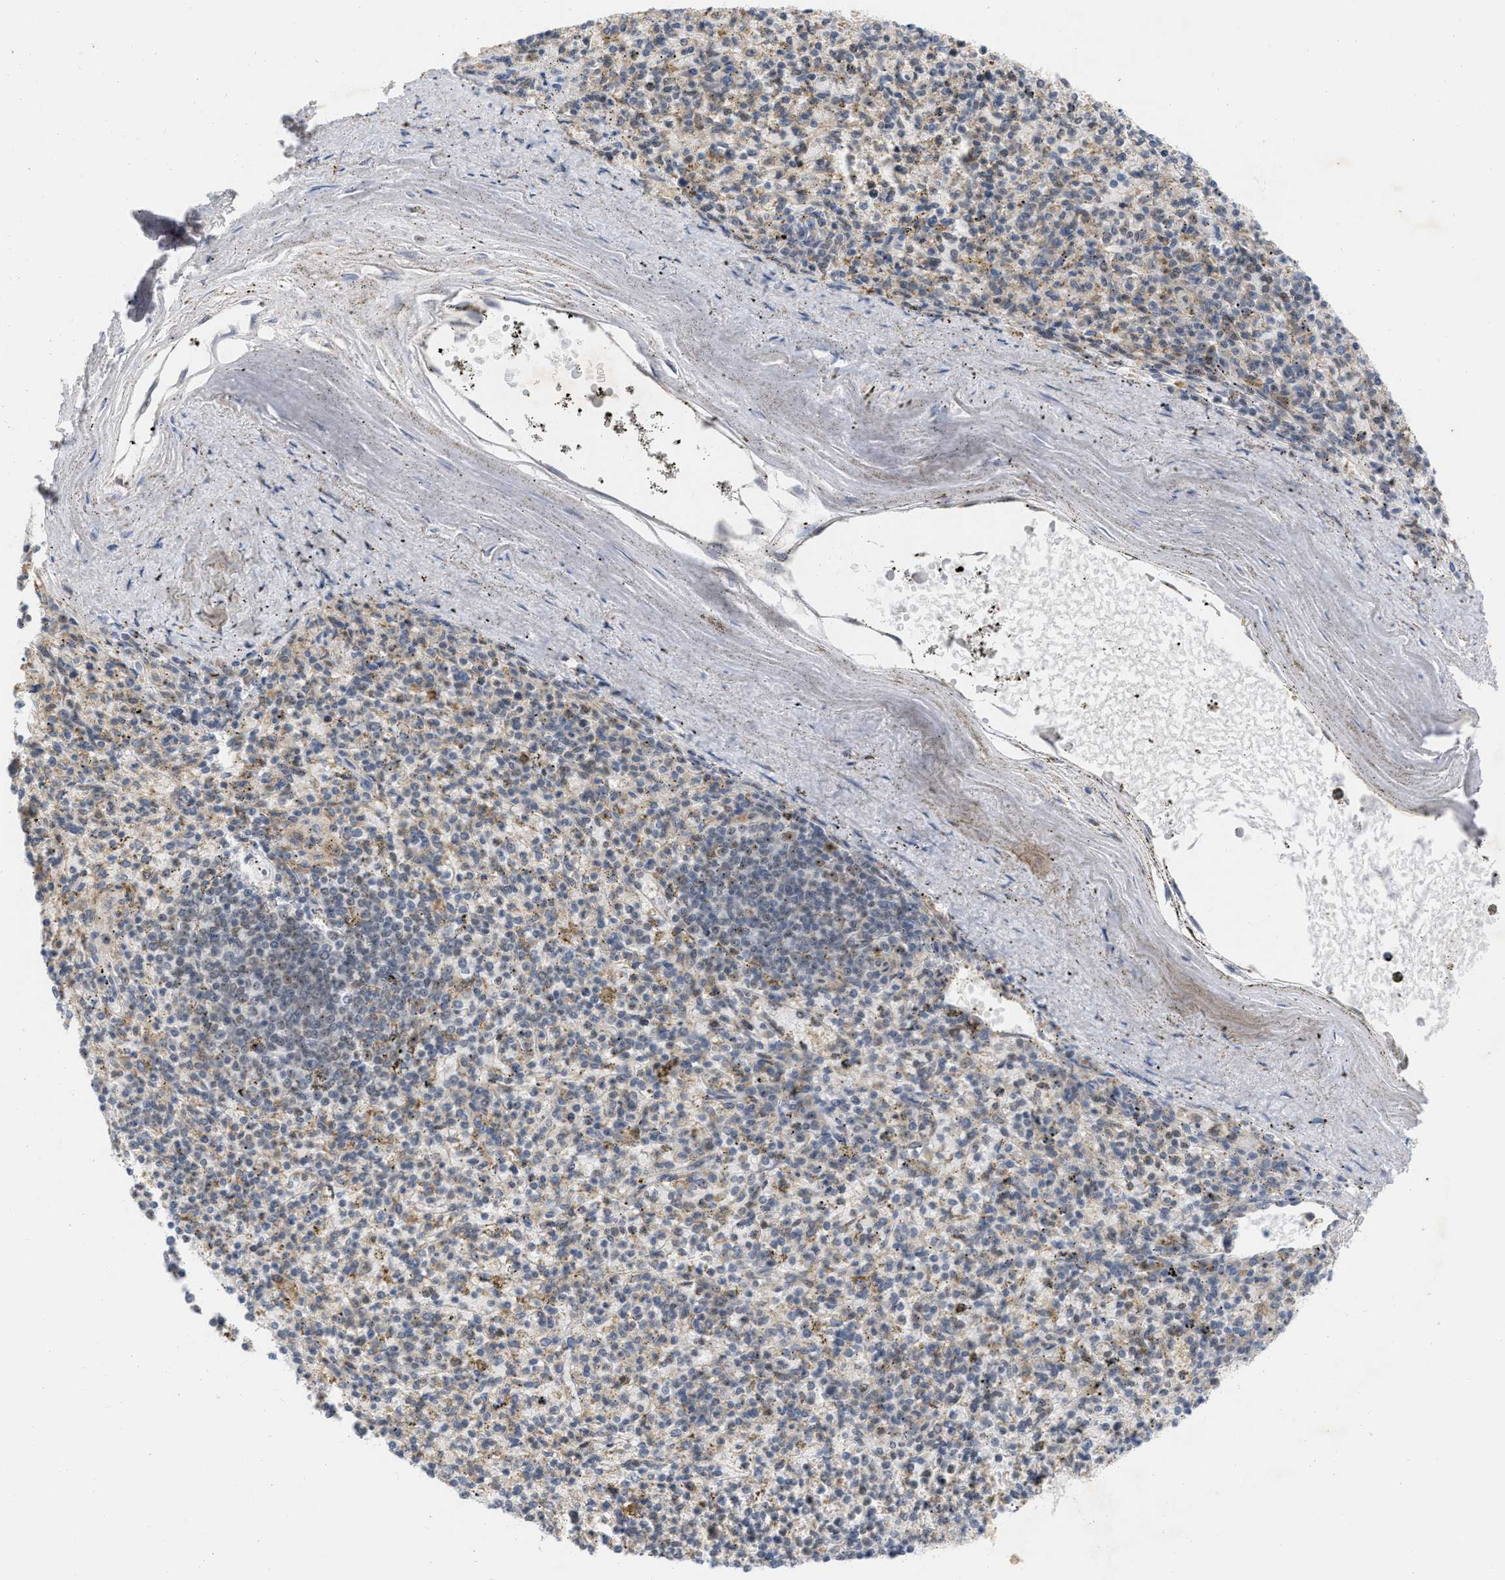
{"staining": {"intensity": "moderate", "quantity": "25%-75%", "location": "nuclear"}, "tissue": "spleen", "cell_type": "Cells in red pulp", "image_type": "normal", "snomed": [{"axis": "morphology", "description": "Normal tissue, NOS"}, {"axis": "topography", "description": "Spleen"}], "caption": "Moderate nuclear expression is identified in about 25%-75% of cells in red pulp in normal spleen.", "gene": "ELAC2", "patient": {"sex": "male", "age": 72}}